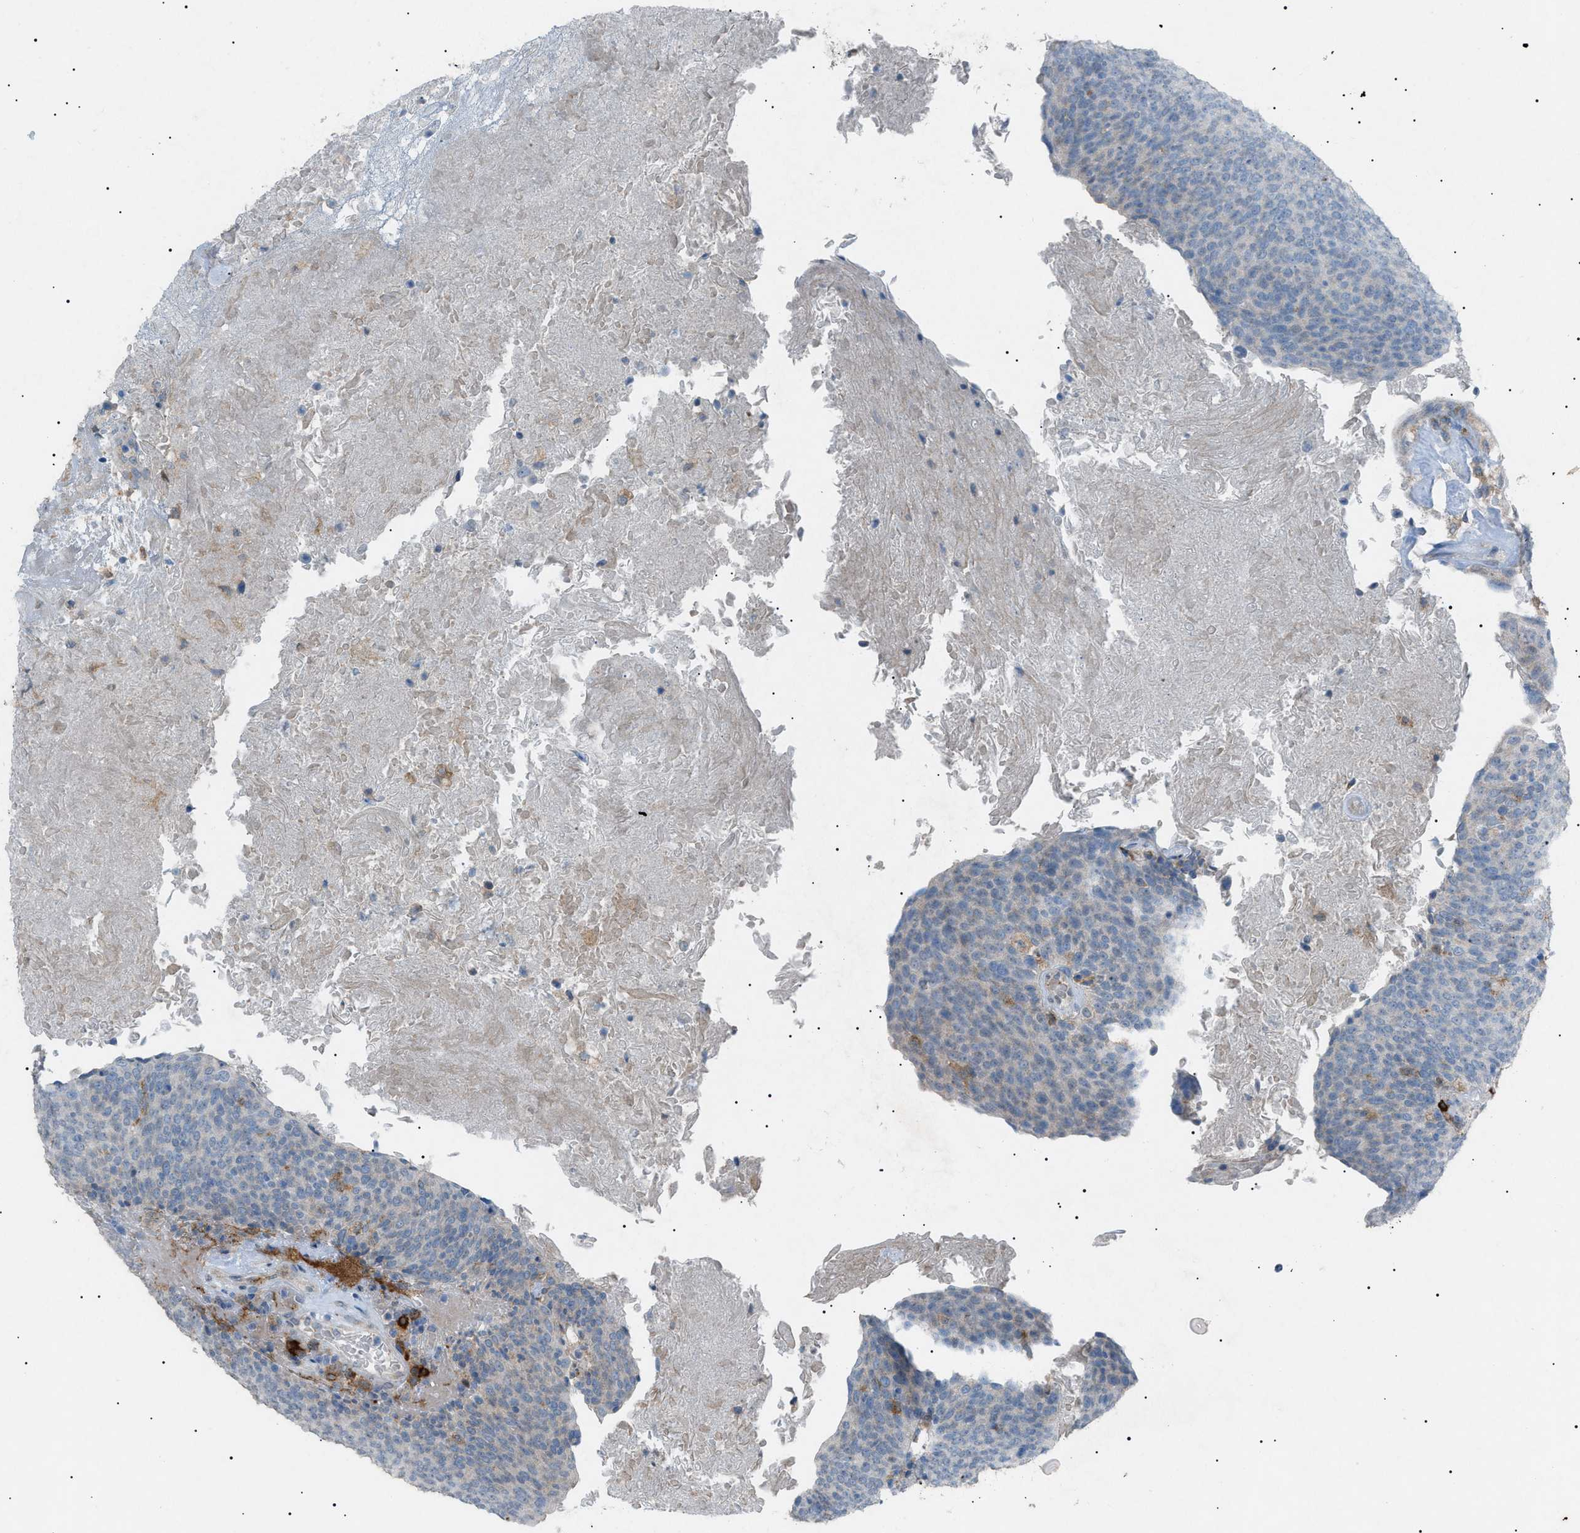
{"staining": {"intensity": "weak", "quantity": "<25%", "location": "cytoplasmic/membranous"}, "tissue": "head and neck cancer", "cell_type": "Tumor cells", "image_type": "cancer", "snomed": [{"axis": "morphology", "description": "Squamous cell carcinoma, NOS"}, {"axis": "morphology", "description": "Squamous cell carcinoma, metastatic, NOS"}, {"axis": "topography", "description": "Lymph node"}, {"axis": "topography", "description": "Head-Neck"}], "caption": "Head and neck cancer (metastatic squamous cell carcinoma) was stained to show a protein in brown. There is no significant expression in tumor cells.", "gene": "BTK", "patient": {"sex": "male", "age": 62}}